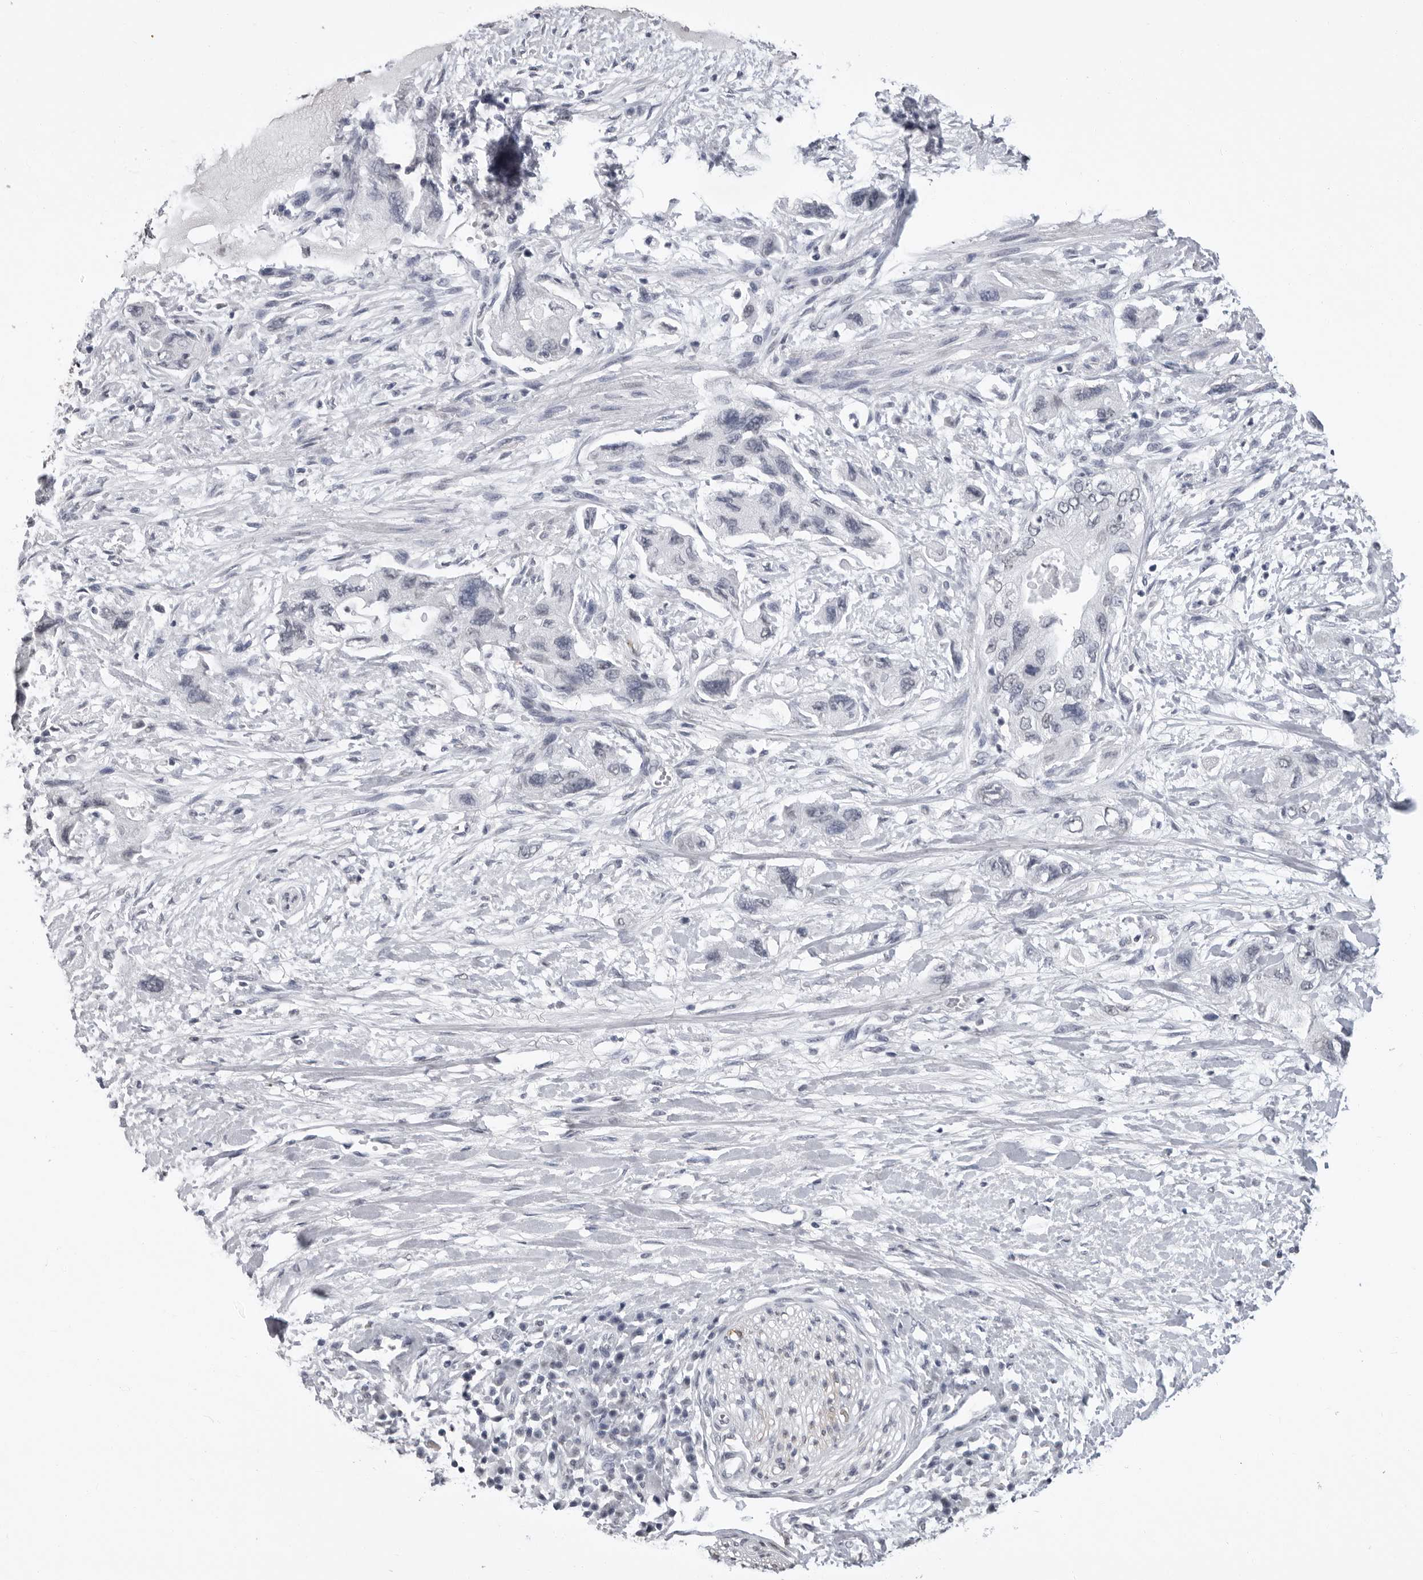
{"staining": {"intensity": "negative", "quantity": "none", "location": "none"}, "tissue": "pancreatic cancer", "cell_type": "Tumor cells", "image_type": "cancer", "snomed": [{"axis": "morphology", "description": "Adenocarcinoma, NOS"}, {"axis": "topography", "description": "Pancreas"}], "caption": "This is an immunohistochemistry (IHC) photomicrograph of human pancreatic cancer (adenocarcinoma). There is no staining in tumor cells.", "gene": "HEPACAM", "patient": {"sex": "female", "age": 73}}